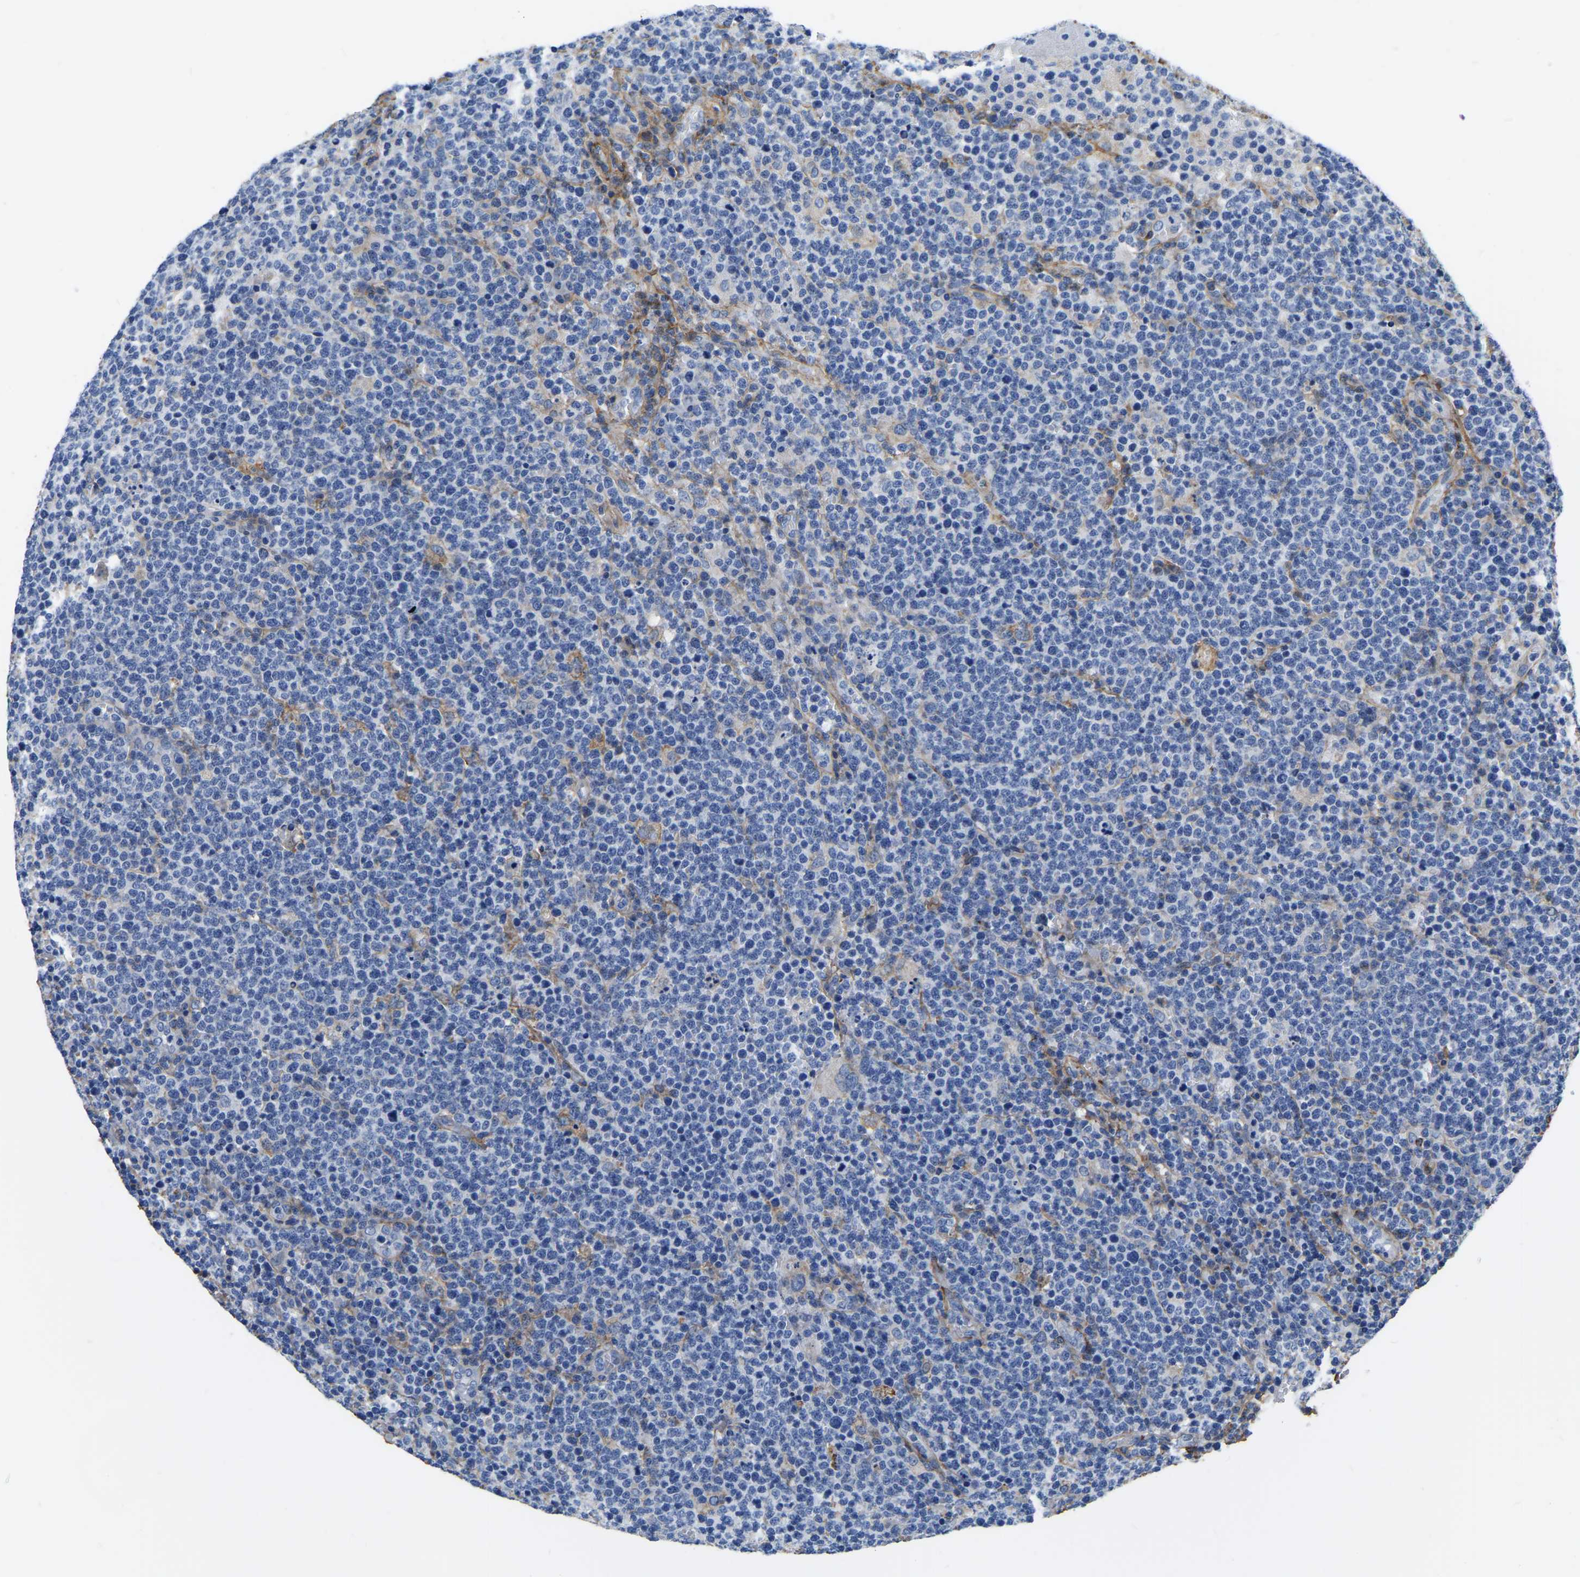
{"staining": {"intensity": "negative", "quantity": "none", "location": "none"}, "tissue": "lymphoma", "cell_type": "Tumor cells", "image_type": "cancer", "snomed": [{"axis": "morphology", "description": "Malignant lymphoma, non-Hodgkin's type, High grade"}, {"axis": "topography", "description": "Lymph node"}], "caption": "The immunohistochemistry (IHC) image has no significant expression in tumor cells of lymphoma tissue.", "gene": "COL6A1", "patient": {"sex": "male", "age": 61}}